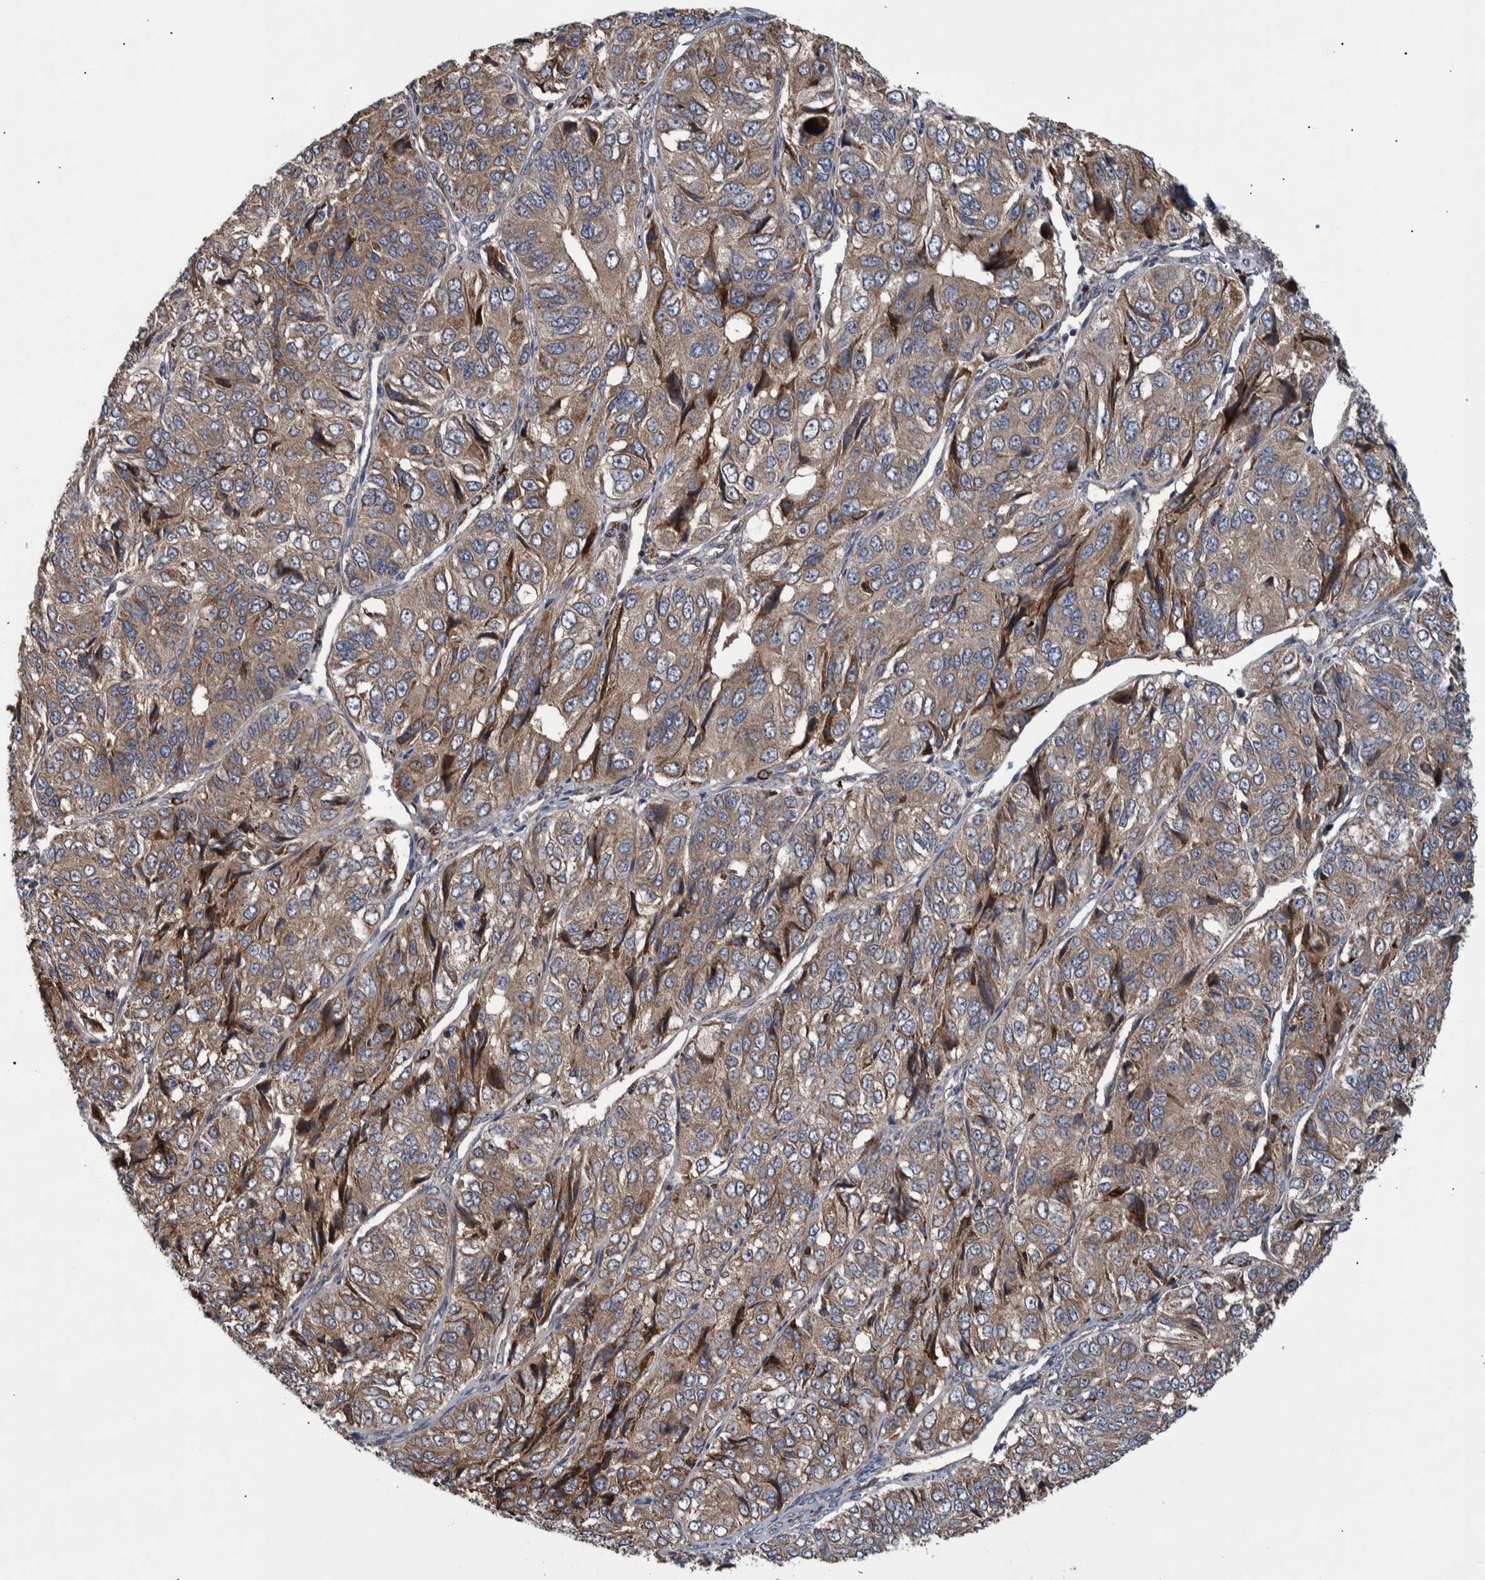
{"staining": {"intensity": "weak", "quantity": ">75%", "location": "cytoplasmic/membranous,nuclear"}, "tissue": "ovarian cancer", "cell_type": "Tumor cells", "image_type": "cancer", "snomed": [{"axis": "morphology", "description": "Carcinoma, endometroid"}, {"axis": "topography", "description": "Ovary"}], "caption": "Immunohistochemistry (IHC) micrograph of ovarian endometroid carcinoma stained for a protein (brown), which displays low levels of weak cytoplasmic/membranous and nuclear positivity in about >75% of tumor cells.", "gene": "B3GNTL1", "patient": {"sex": "female", "age": 51}}